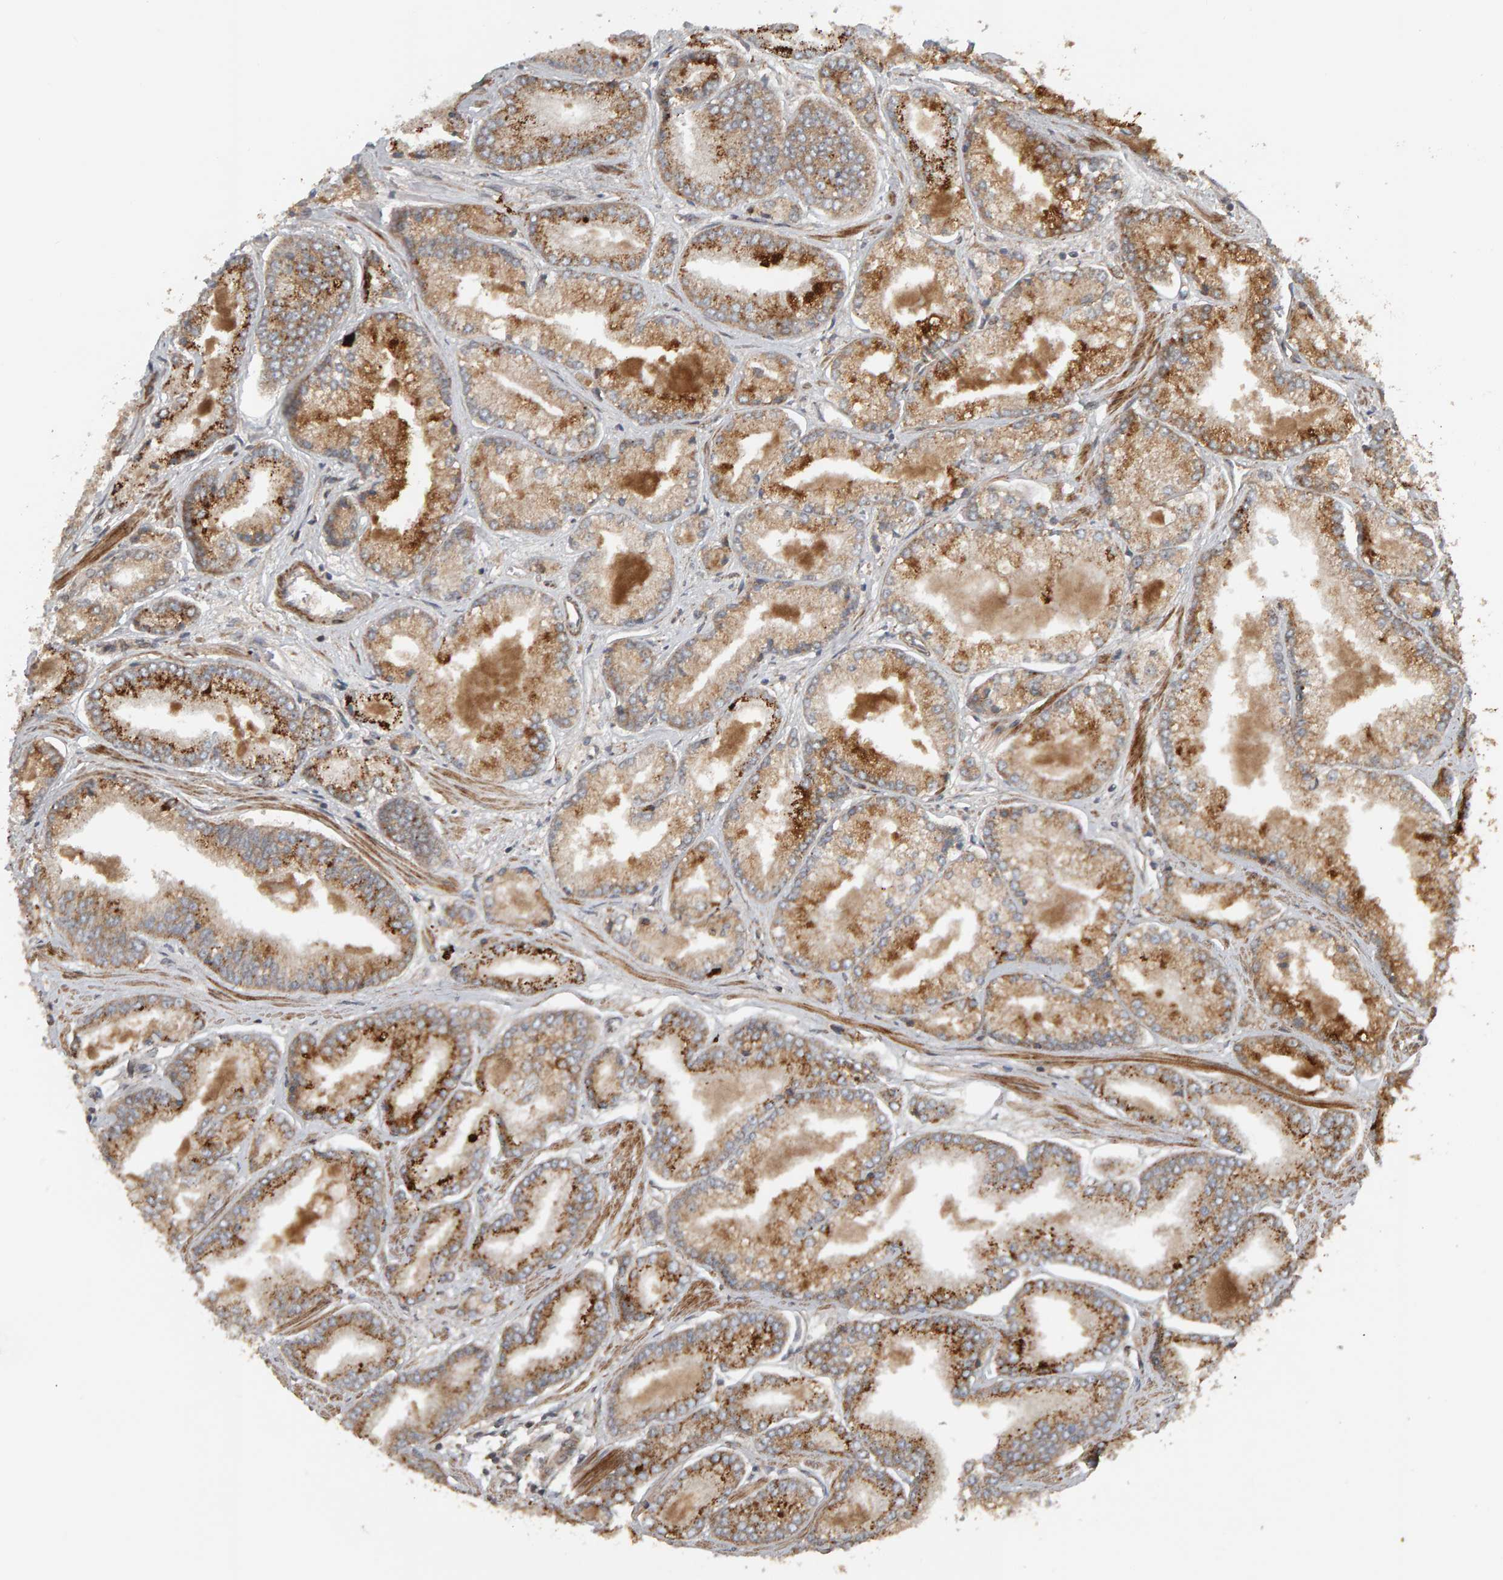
{"staining": {"intensity": "moderate", "quantity": ">75%", "location": "cytoplasmic/membranous"}, "tissue": "prostate cancer", "cell_type": "Tumor cells", "image_type": "cancer", "snomed": [{"axis": "morphology", "description": "Adenocarcinoma, Low grade"}, {"axis": "topography", "description": "Prostate"}], "caption": "A micrograph of human prostate adenocarcinoma (low-grade) stained for a protein demonstrates moderate cytoplasmic/membranous brown staining in tumor cells. The staining was performed using DAB, with brown indicating positive protein expression. Nuclei are stained blue with hematoxylin.", "gene": "ZFAND1", "patient": {"sex": "male", "age": 52}}